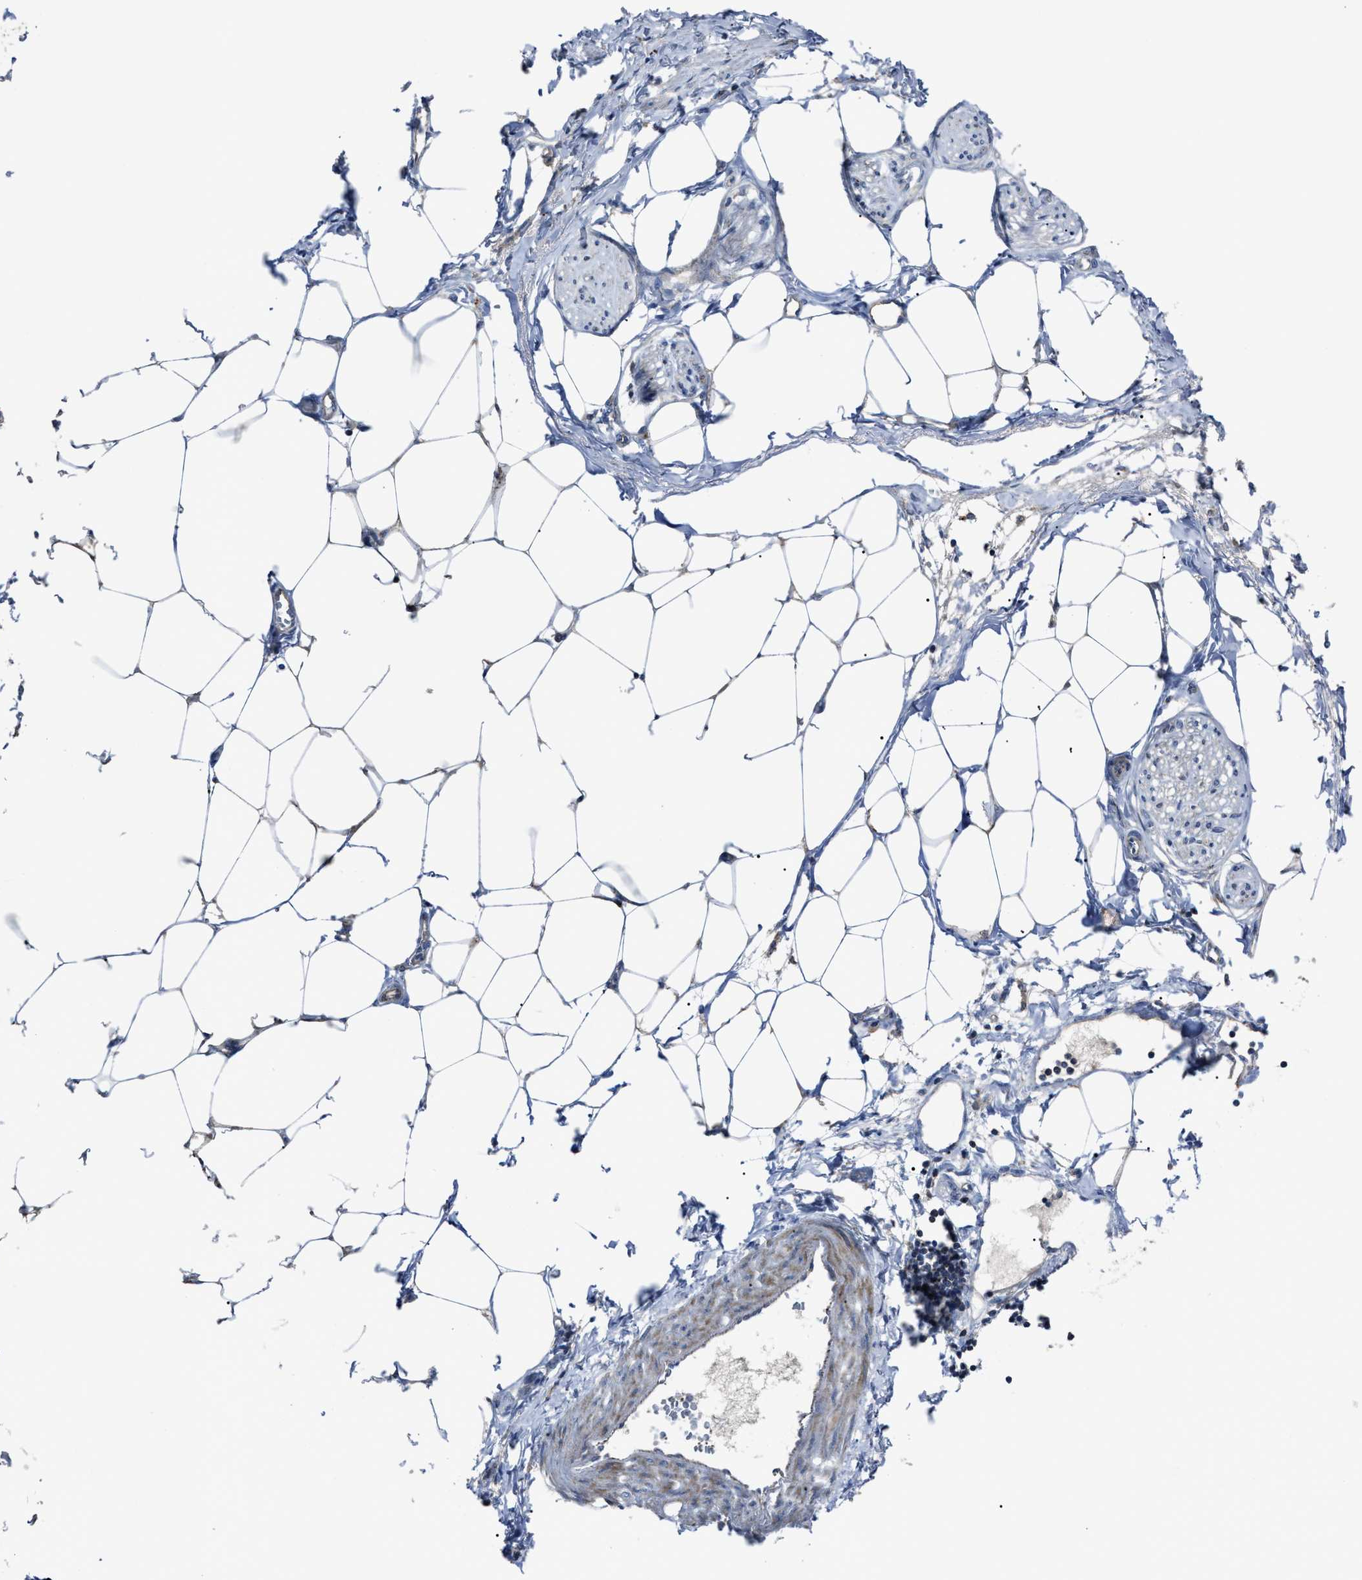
{"staining": {"intensity": "weak", "quantity": ">75%", "location": "cytoplasmic/membranous"}, "tissue": "adipose tissue", "cell_type": "Adipocytes", "image_type": "normal", "snomed": [{"axis": "morphology", "description": "Normal tissue, NOS"}, {"axis": "morphology", "description": "Adenocarcinoma, NOS"}, {"axis": "topography", "description": "Colon"}, {"axis": "topography", "description": "Peripheral nerve tissue"}], "caption": "About >75% of adipocytes in normal adipose tissue reveal weak cytoplasmic/membranous protein positivity as visualized by brown immunohistochemical staining.", "gene": "AGPAT2", "patient": {"sex": "male", "age": 14}}